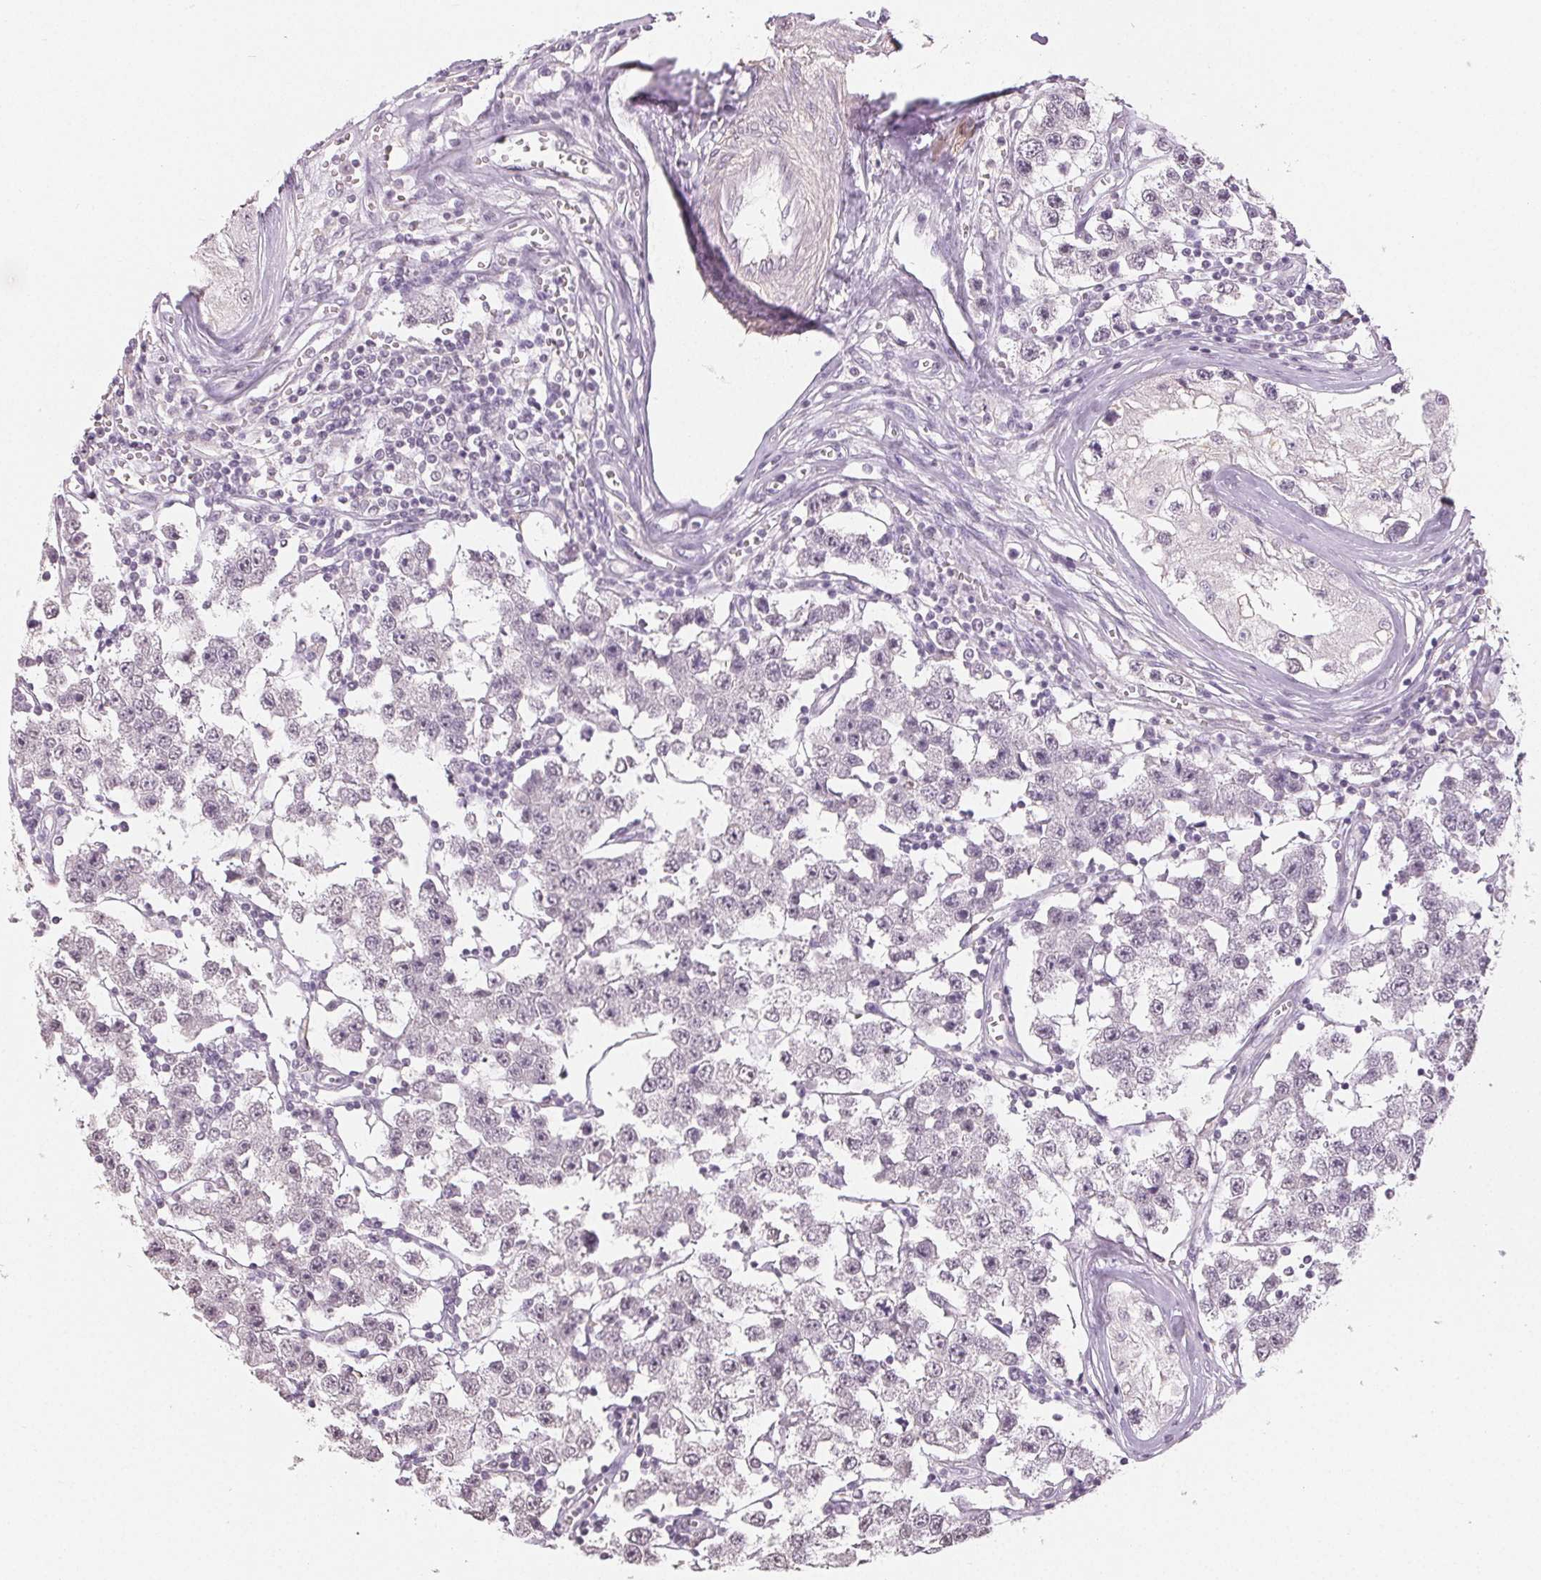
{"staining": {"intensity": "negative", "quantity": "none", "location": "none"}, "tissue": "testis cancer", "cell_type": "Tumor cells", "image_type": "cancer", "snomed": [{"axis": "morphology", "description": "Seminoma, NOS"}, {"axis": "topography", "description": "Testis"}], "caption": "High power microscopy micrograph of an immunohistochemistry photomicrograph of seminoma (testis), revealing no significant staining in tumor cells. (DAB immunohistochemistry visualized using brightfield microscopy, high magnification).", "gene": "TMEM174", "patient": {"sex": "male", "age": 34}}